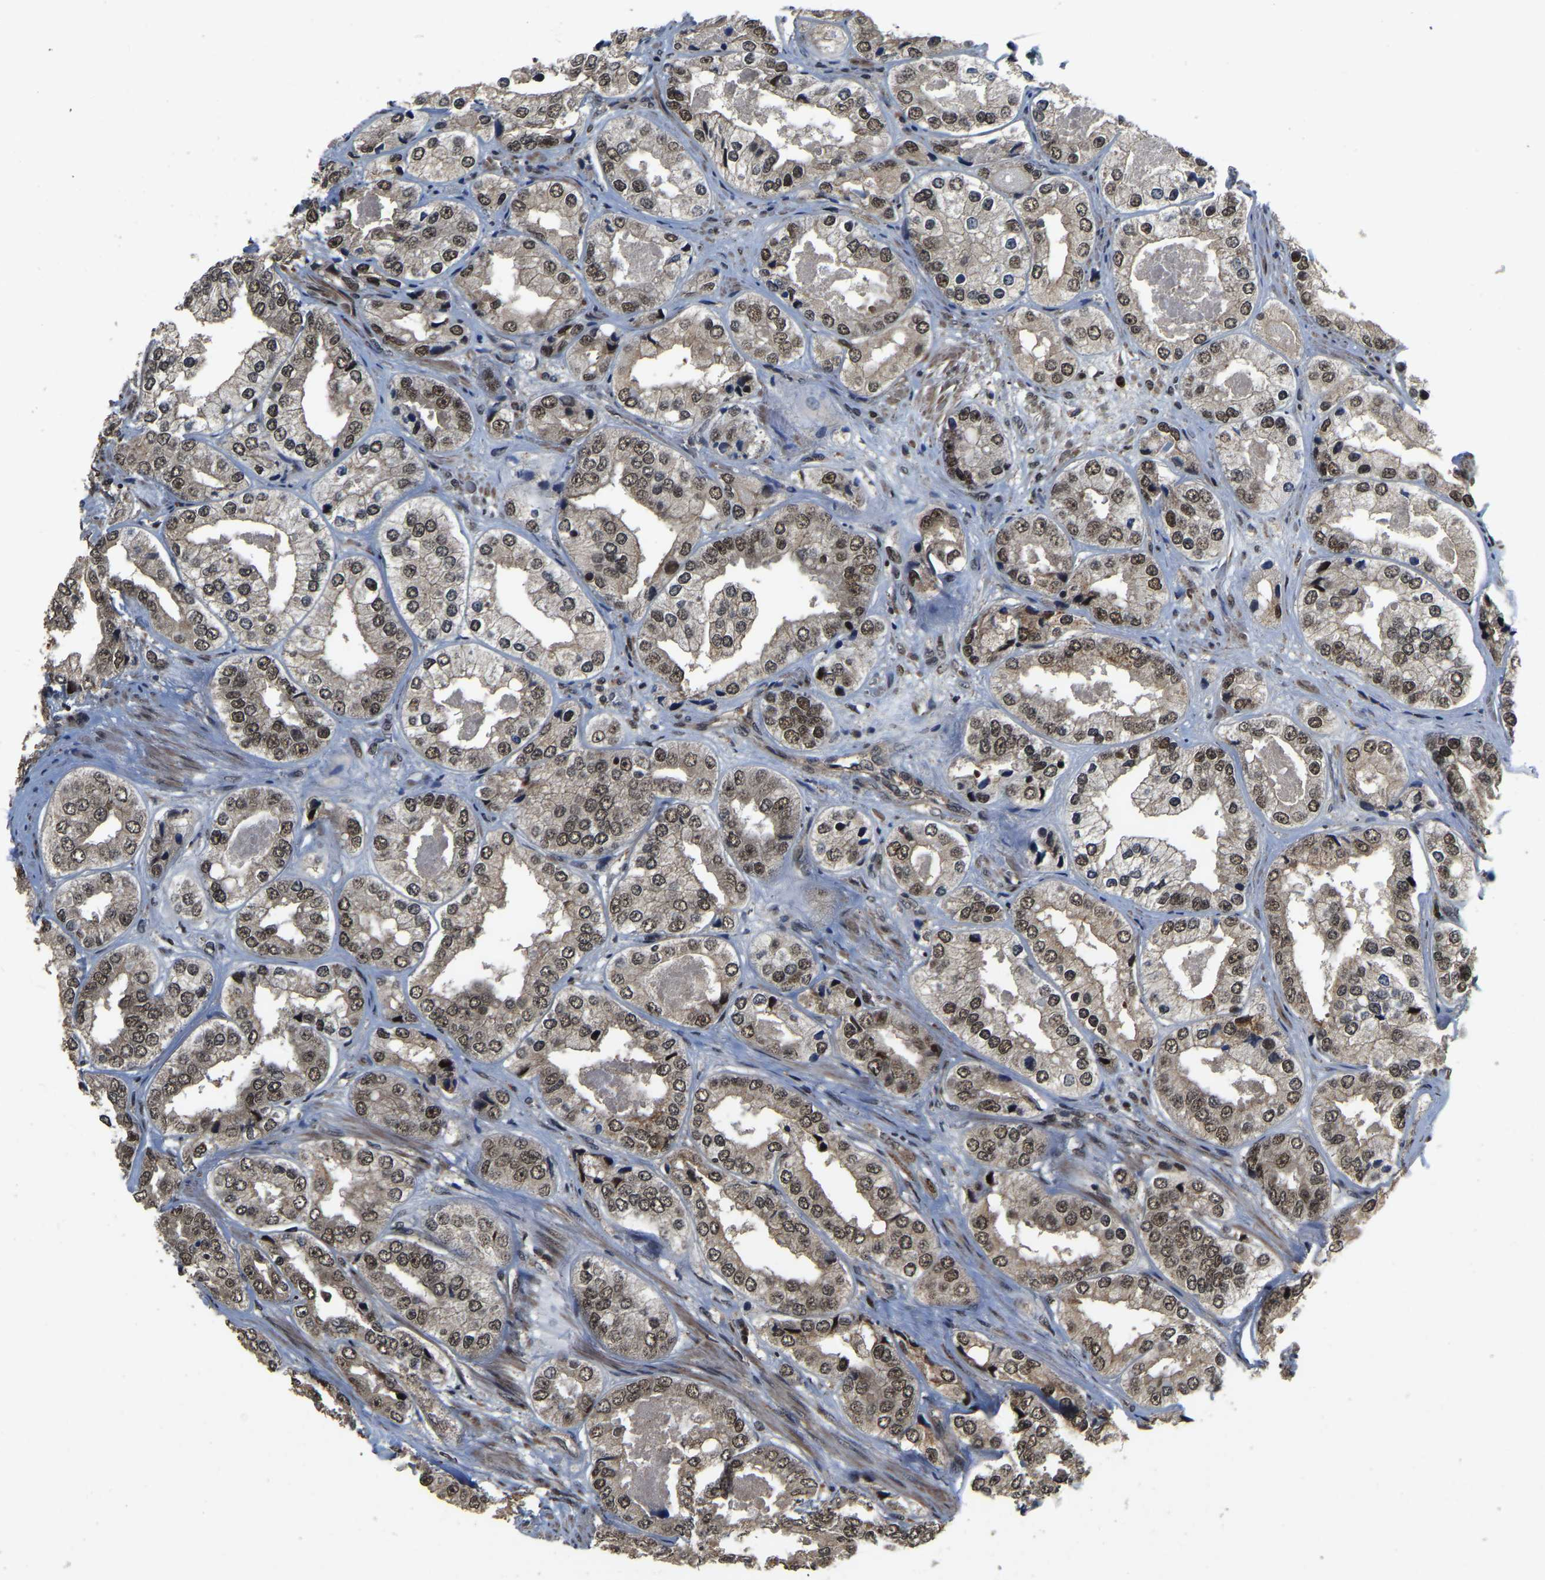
{"staining": {"intensity": "moderate", "quantity": ">75%", "location": "cytoplasmic/membranous,nuclear"}, "tissue": "prostate cancer", "cell_type": "Tumor cells", "image_type": "cancer", "snomed": [{"axis": "morphology", "description": "Adenocarcinoma, High grade"}, {"axis": "topography", "description": "Prostate"}], "caption": "A photomicrograph of prostate adenocarcinoma (high-grade) stained for a protein displays moderate cytoplasmic/membranous and nuclear brown staining in tumor cells.", "gene": "CIAO1", "patient": {"sex": "male", "age": 61}}